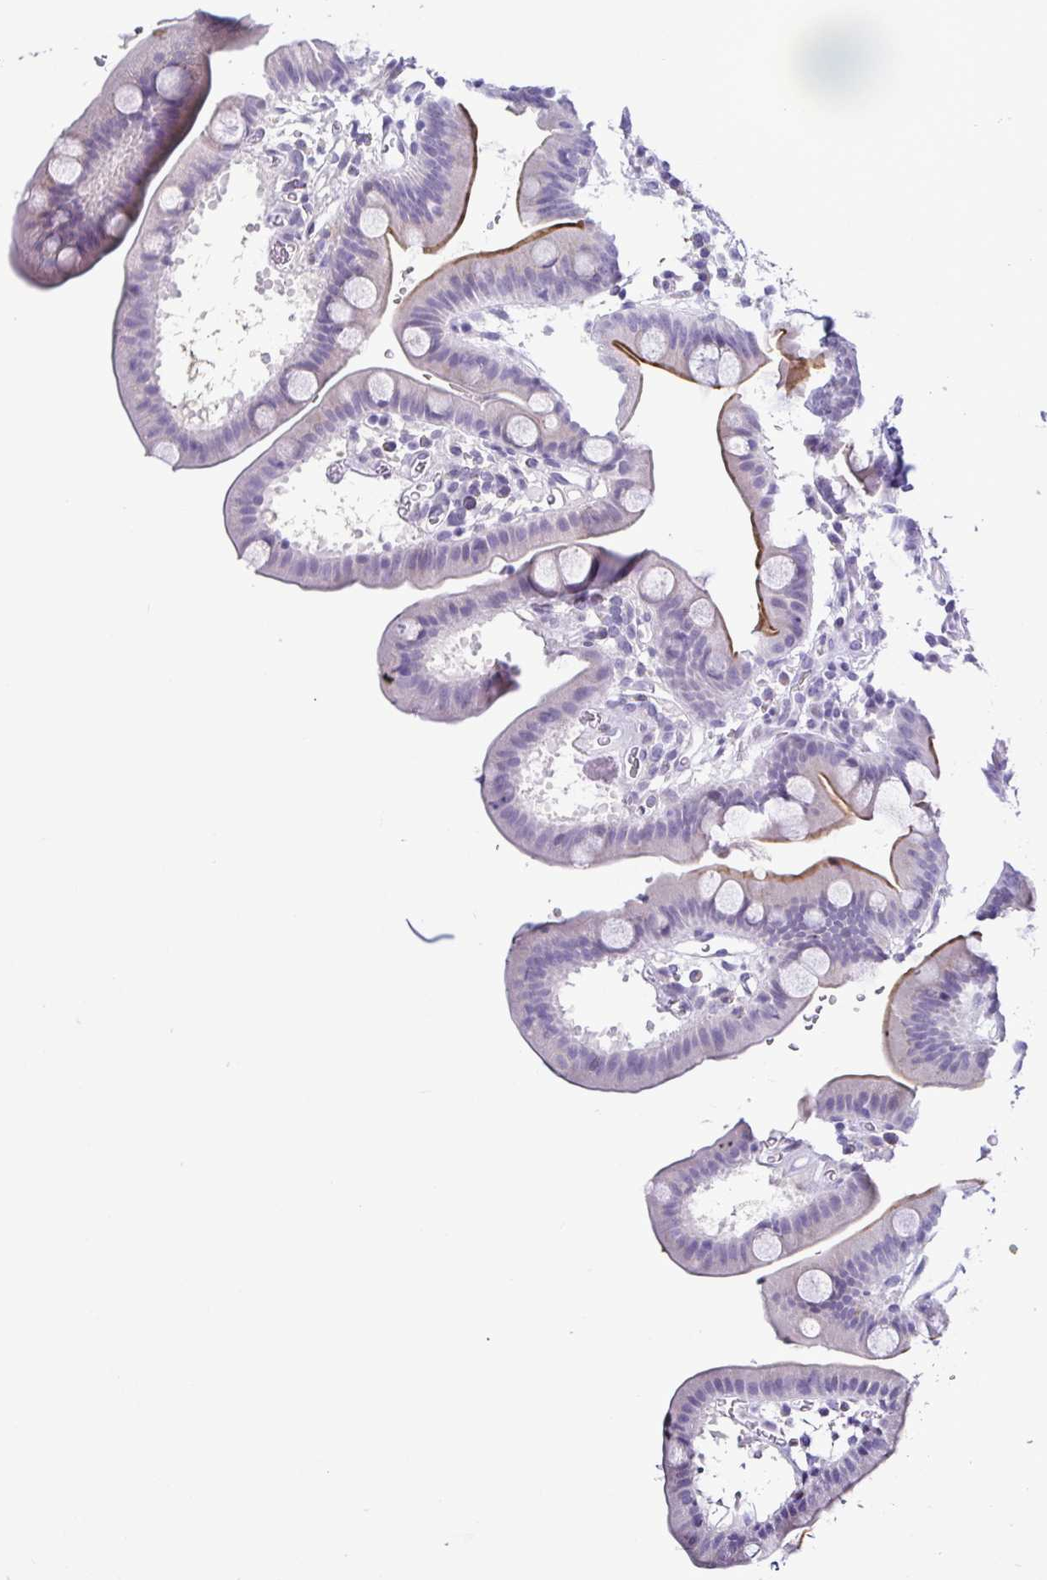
{"staining": {"intensity": "moderate", "quantity": "<25%", "location": "cytoplasmic/membranous"}, "tissue": "duodenum", "cell_type": "Glandular cells", "image_type": "normal", "snomed": [{"axis": "morphology", "description": "Normal tissue, NOS"}, {"axis": "topography", "description": "Duodenum"}], "caption": "An immunohistochemistry photomicrograph of benign tissue is shown. Protein staining in brown labels moderate cytoplasmic/membranous positivity in duodenum within glandular cells.", "gene": "TERT", "patient": {"sex": "male", "age": 59}}